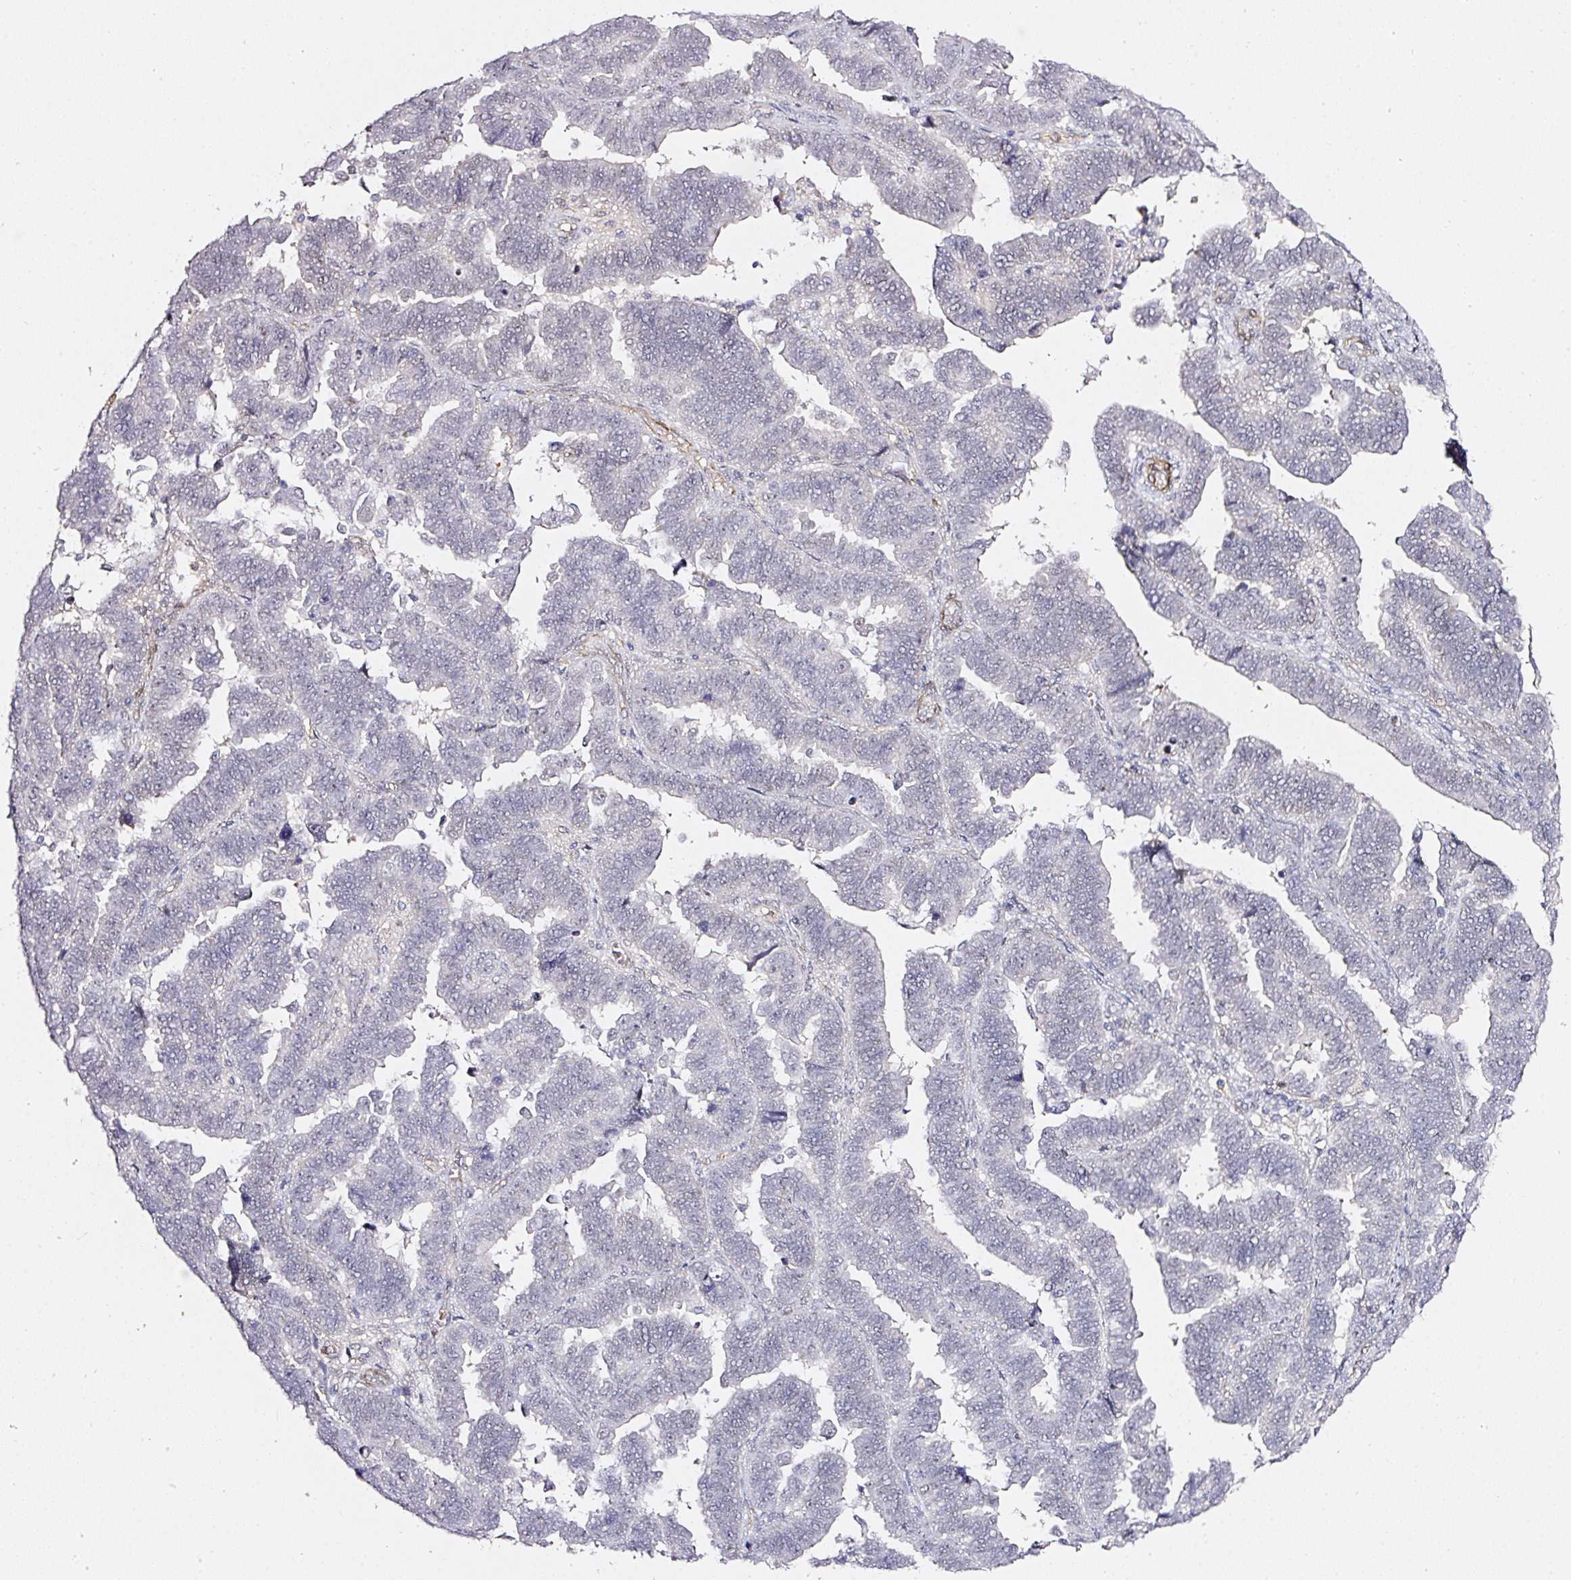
{"staining": {"intensity": "negative", "quantity": "none", "location": "none"}, "tissue": "endometrial cancer", "cell_type": "Tumor cells", "image_type": "cancer", "snomed": [{"axis": "morphology", "description": "Adenocarcinoma, NOS"}, {"axis": "topography", "description": "Endometrium"}], "caption": "Tumor cells are negative for protein expression in human endometrial cancer (adenocarcinoma).", "gene": "TOGARAM1", "patient": {"sex": "female", "age": 75}}